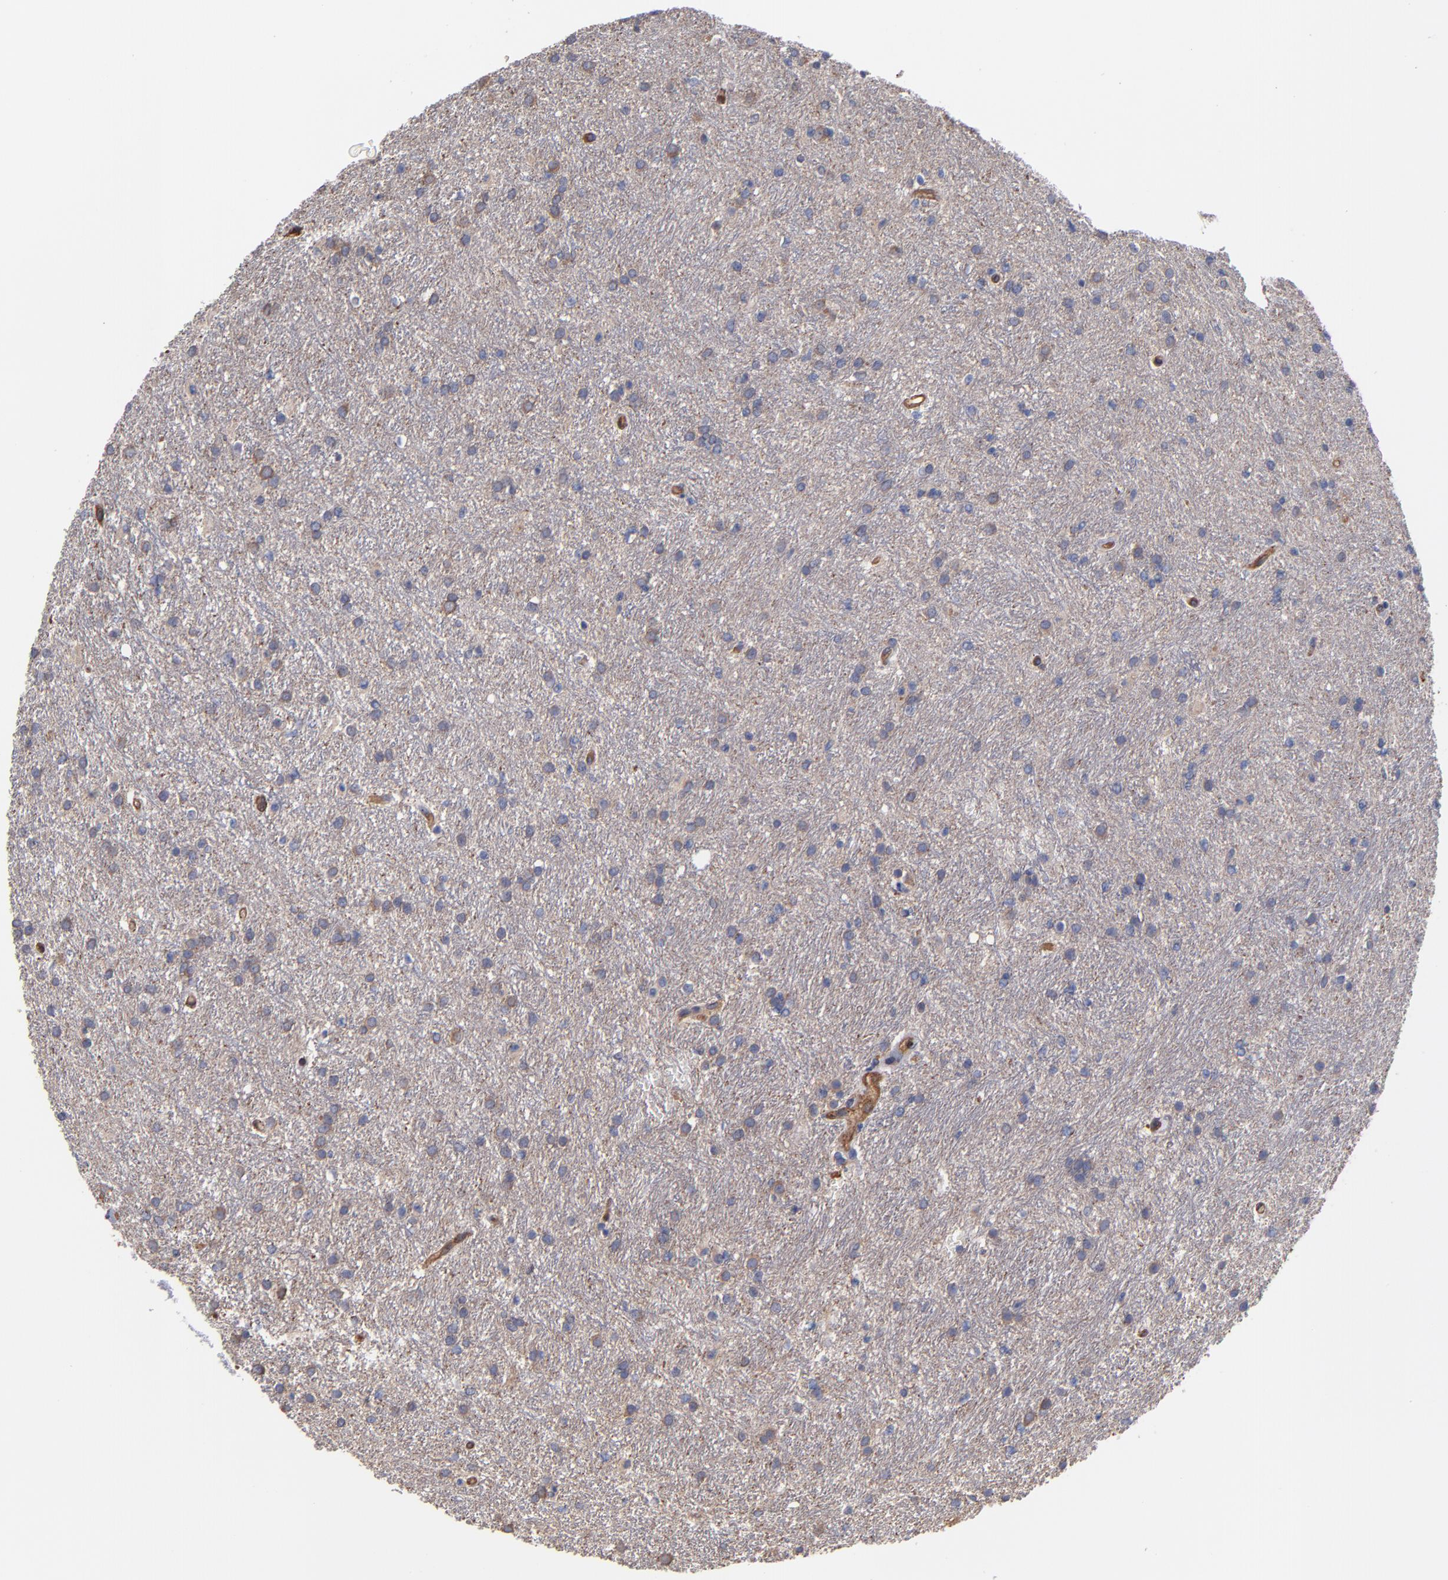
{"staining": {"intensity": "weak", "quantity": "<25%", "location": "cytoplasmic/membranous"}, "tissue": "glioma", "cell_type": "Tumor cells", "image_type": "cancer", "snomed": [{"axis": "morphology", "description": "Glioma, malignant, High grade"}, {"axis": "topography", "description": "Brain"}], "caption": "High power microscopy histopathology image of an IHC photomicrograph of malignant high-grade glioma, revealing no significant expression in tumor cells.", "gene": "ESYT2", "patient": {"sex": "female", "age": 50}}